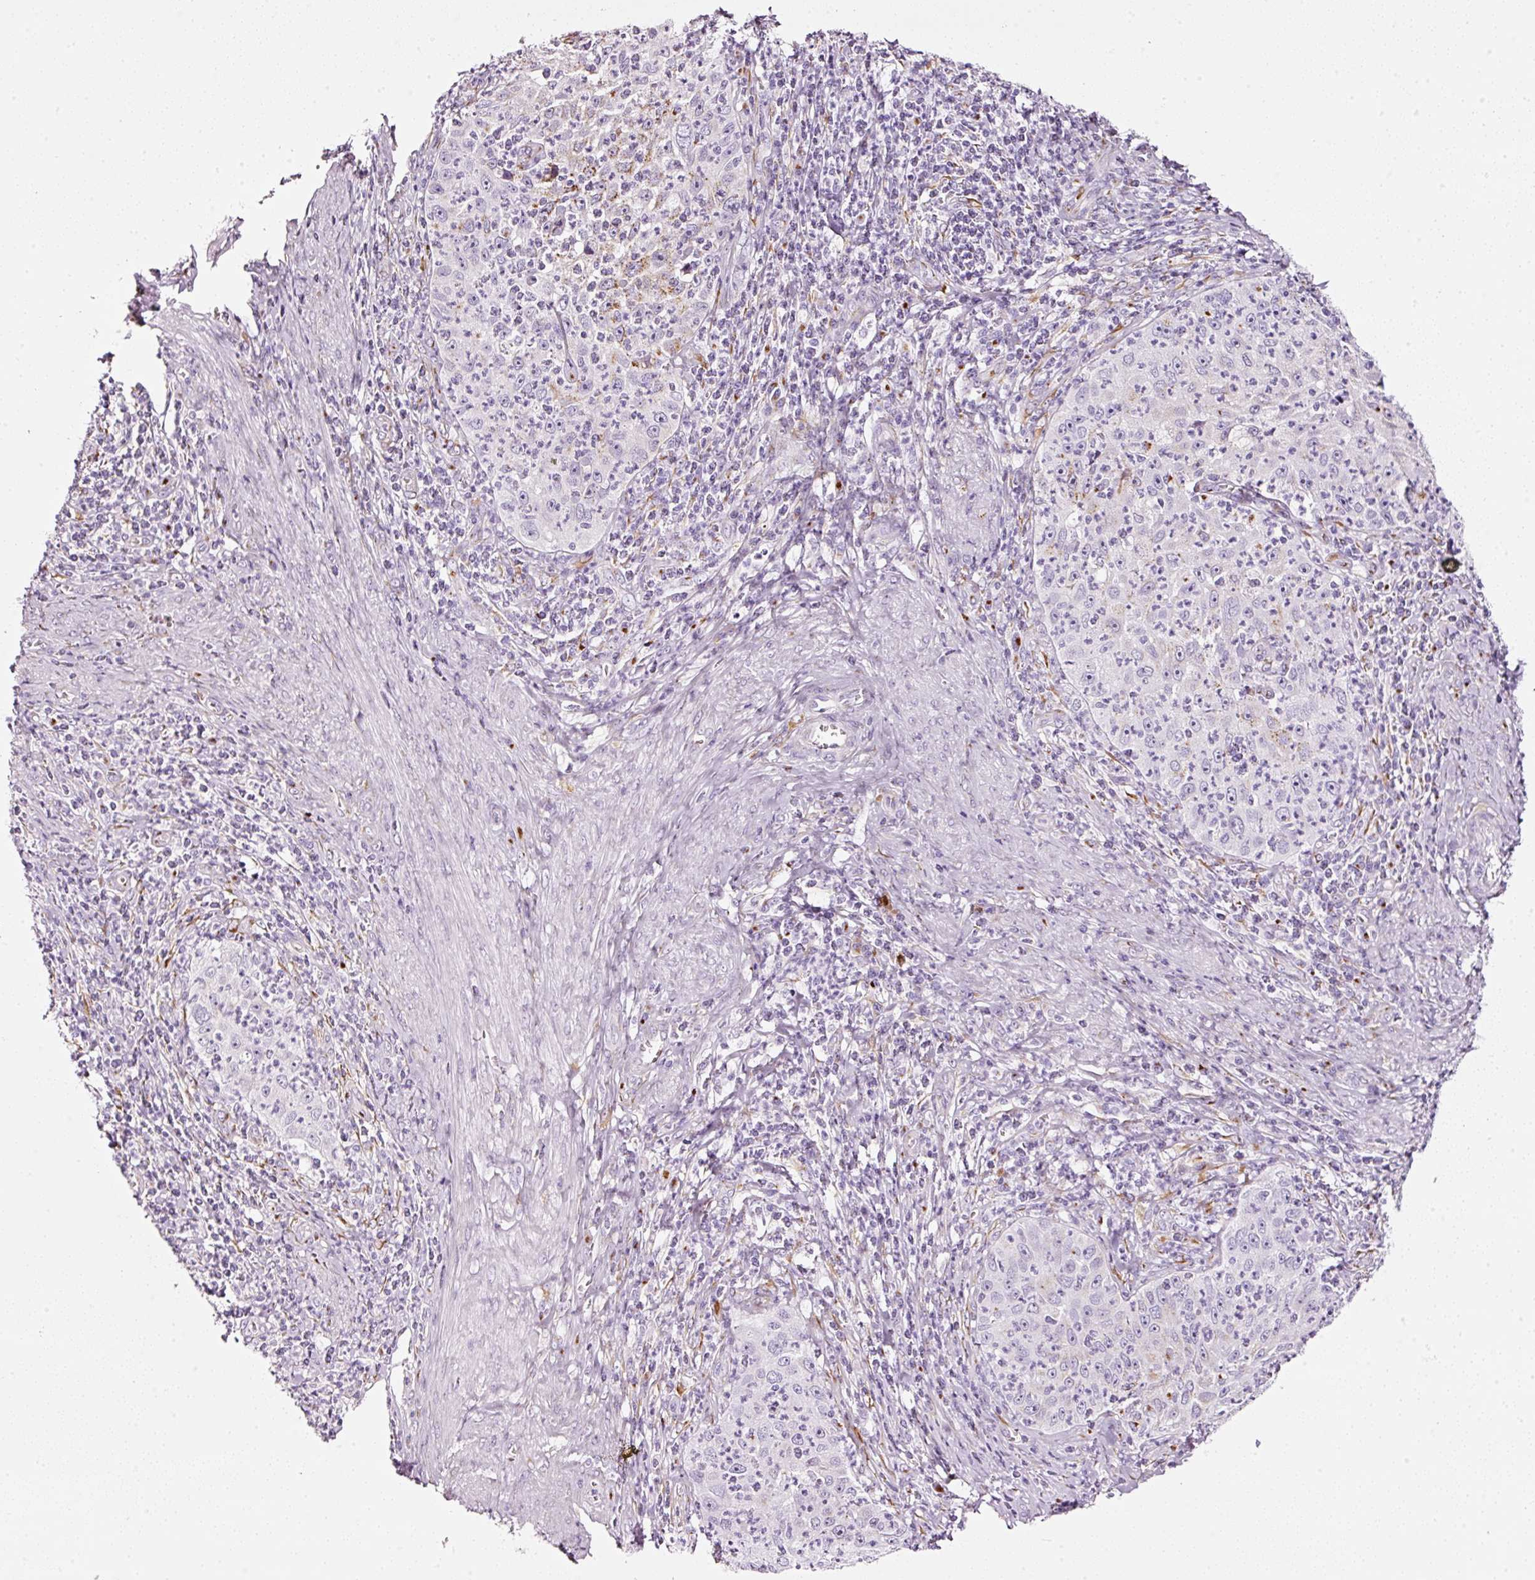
{"staining": {"intensity": "moderate", "quantity": "<25%", "location": "cytoplasmic/membranous"}, "tissue": "cervical cancer", "cell_type": "Tumor cells", "image_type": "cancer", "snomed": [{"axis": "morphology", "description": "Squamous cell carcinoma, NOS"}, {"axis": "topography", "description": "Cervix"}], "caption": "Protein analysis of cervical cancer (squamous cell carcinoma) tissue demonstrates moderate cytoplasmic/membranous expression in approximately <25% of tumor cells.", "gene": "SDF4", "patient": {"sex": "female", "age": 30}}